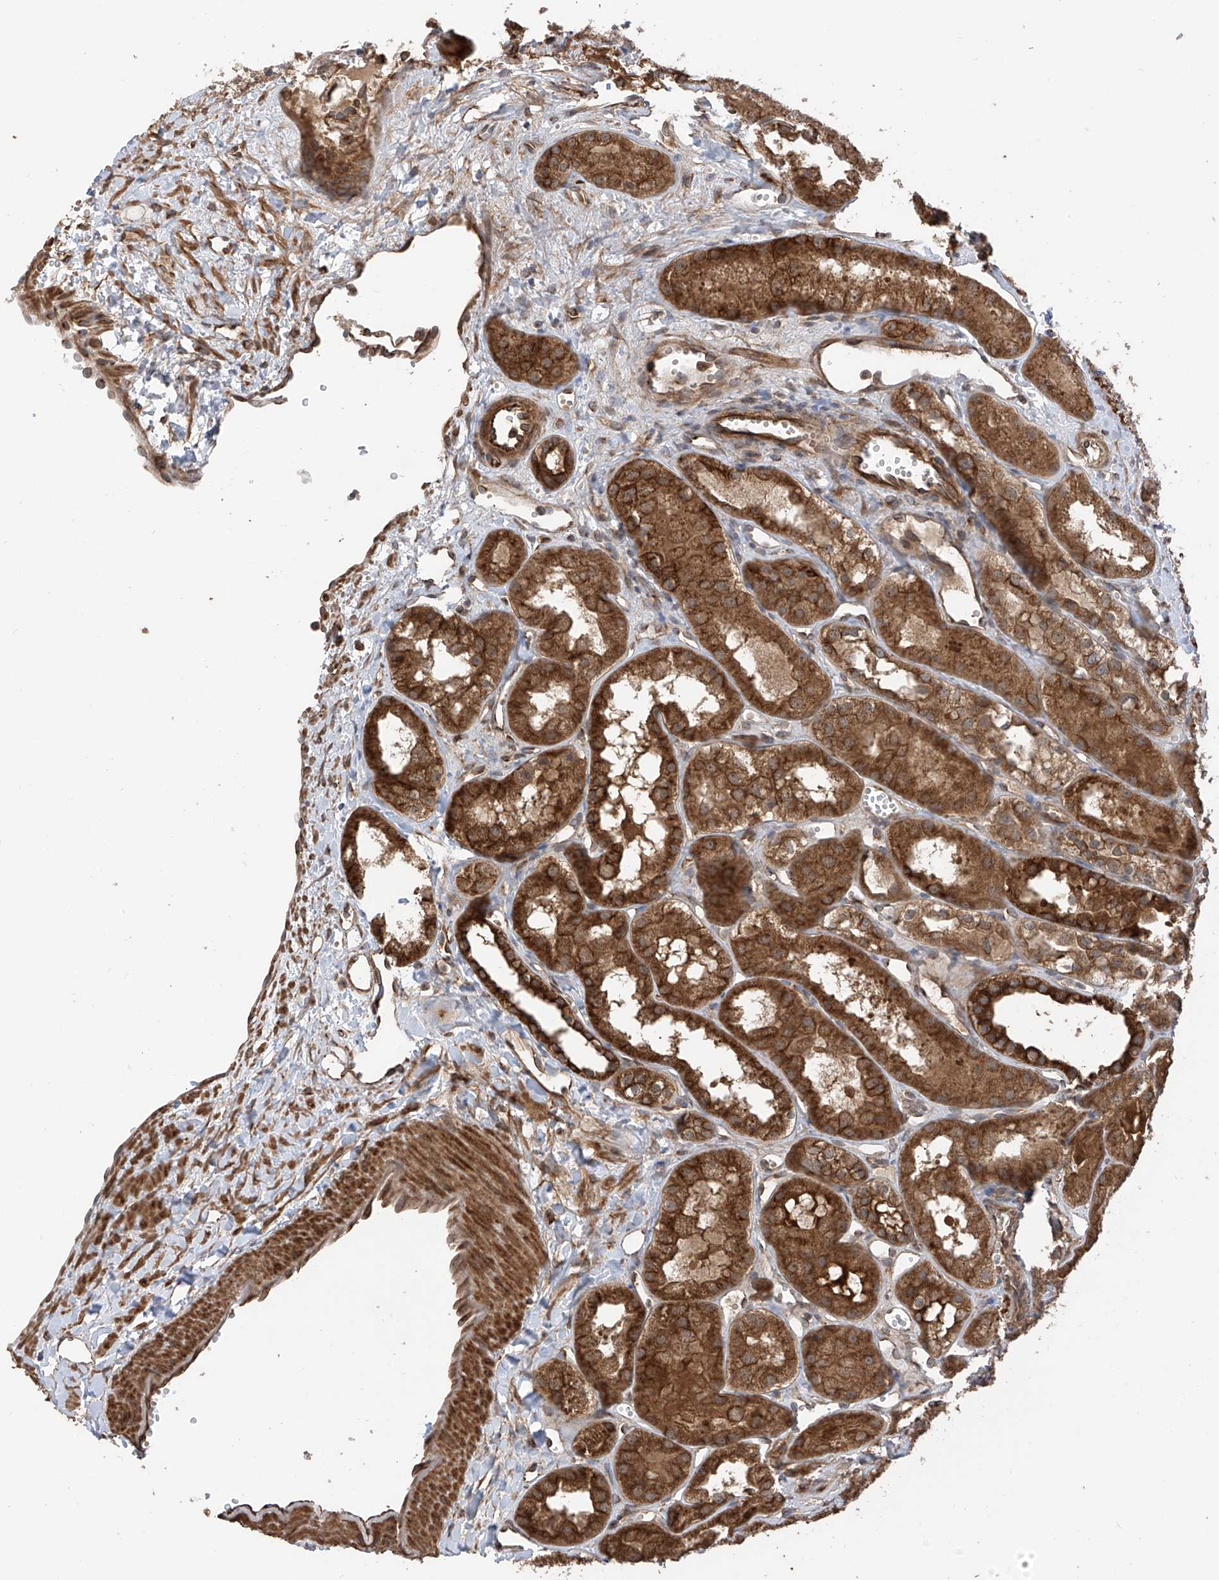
{"staining": {"intensity": "weak", "quantity": "<25%", "location": "cytoplasmic/membranous"}, "tissue": "kidney", "cell_type": "Cells in glomeruli", "image_type": "normal", "snomed": [{"axis": "morphology", "description": "Normal tissue, NOS"}, {"axis": "topography", "description": "Kidney"}], "caption": "This histopathology image is of benign kidney stained with immunohistochemistry to label a protein in brown with the nuclei are counter-stained blue. There is no staining in cells in glomeruli. (Stains: DAB immunohistochemistry (IHC) with hematoxylin counter stain, Microscopy: brightfield microscopy at high magnification).", "gene": "RPAIN", "patient": {"sex": "male", "age": 16}}